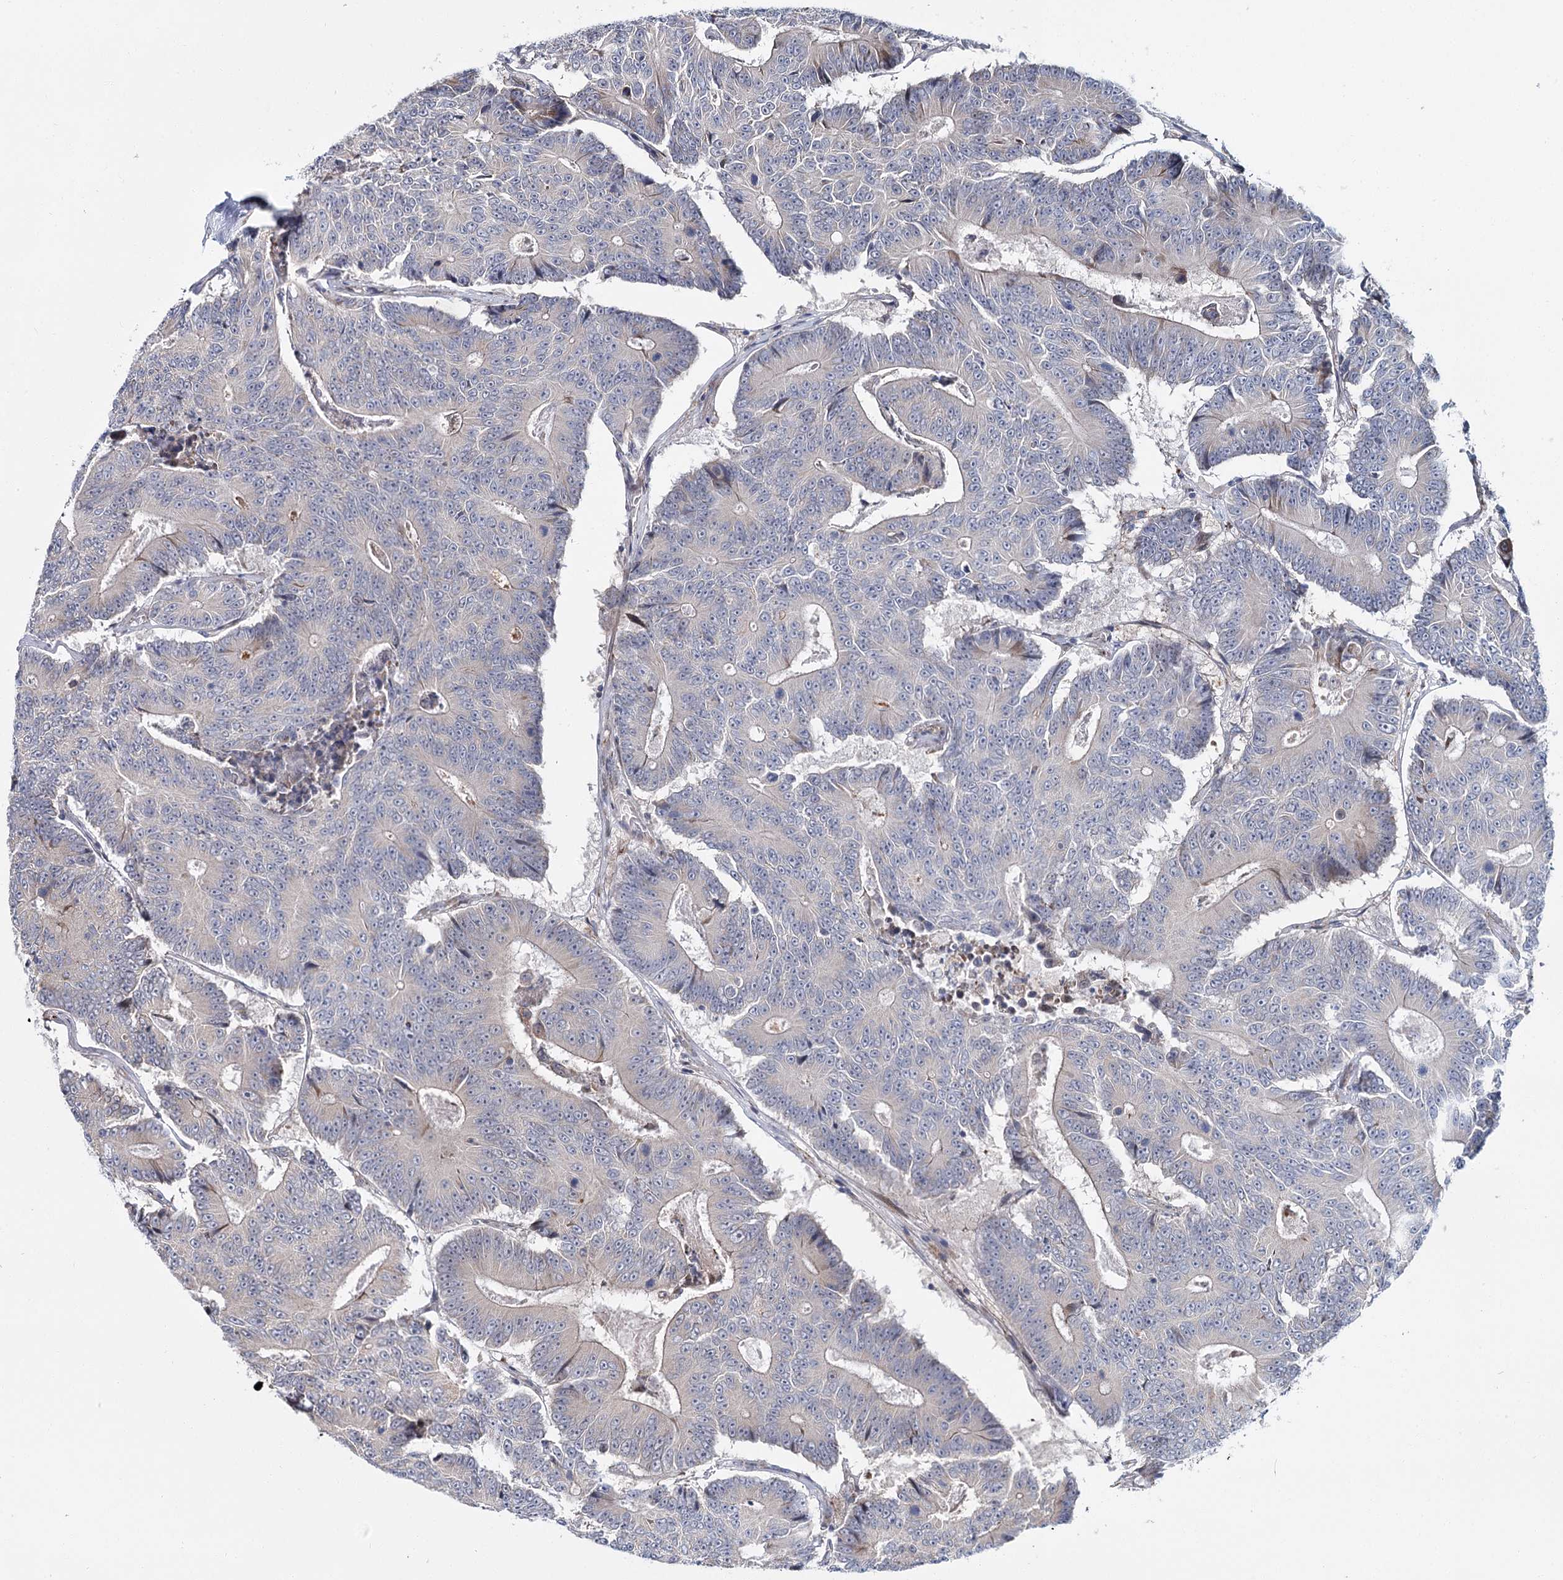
{"staining": {"intensity": "negative", "quantity": "none", "location": "none"}, "tissue": "colorectal cancer", "cell_type": "Tumor cells", "image_type": "cancer", "snomed": [{"axis": "morphology", "description": "Adenocarcinoma, NOS"}, {"axis": "topography", "description": "Colon"}], "caption": "Protein analysis of colorectal cancer (adenocarcinoma) reveals no significant positivity in tumor cells.", "gene": "CPLANE1", "patient": {"sex": "male", "age": 83}}